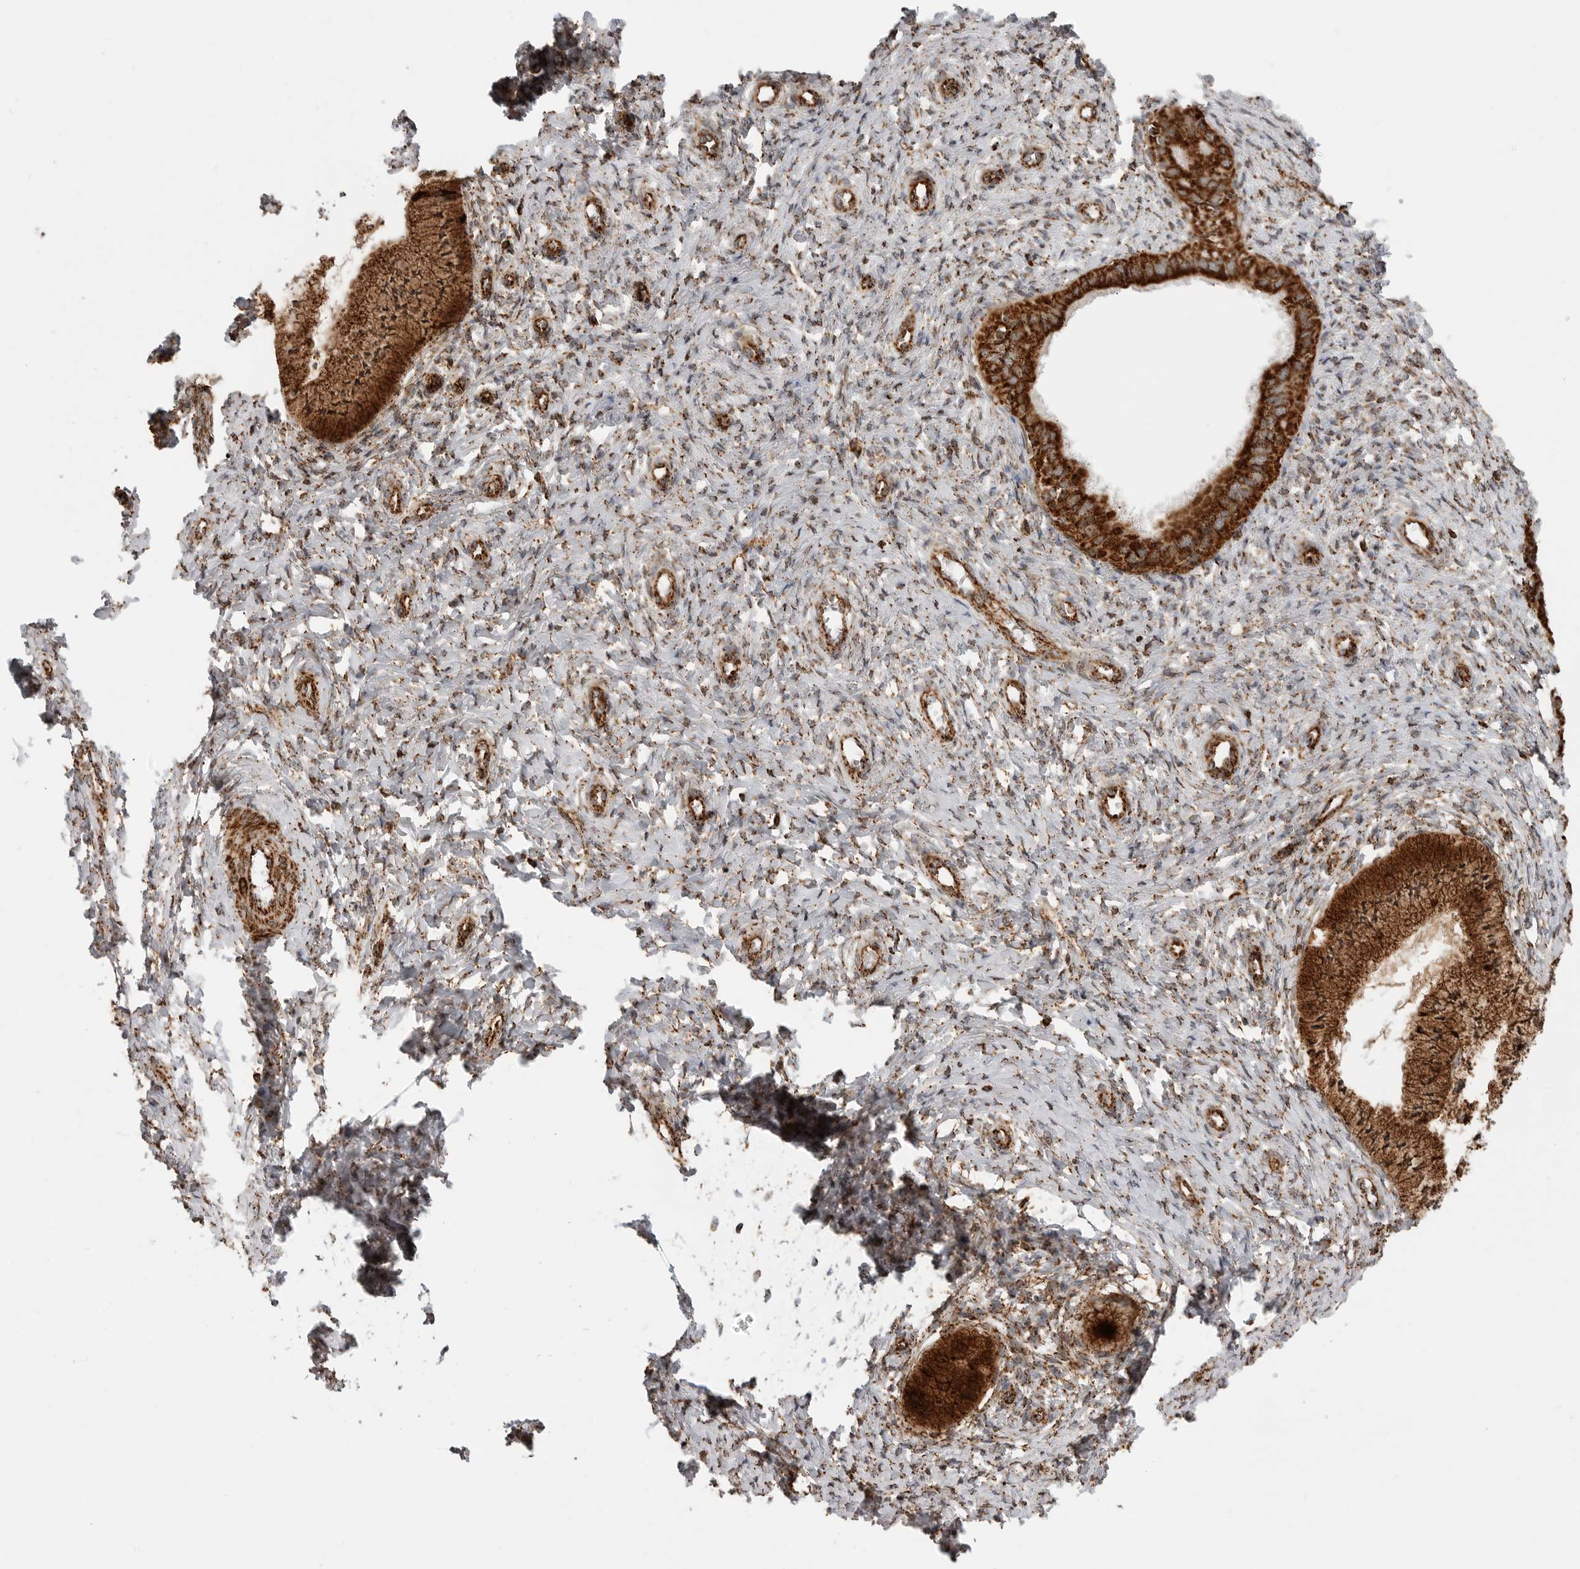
{"staining": {"intensity": "strong", "quantity": ">75%", "location": "cytoplasmic/membranous"}, "tissue": "cervix", "cell_type": "Glandular cells", "image_type": "normal", "snomed": [{"axis": "morphology", "description": "Normal tissue, NOS"}, {"axis": "topography", "description": "Cervix"}], "caption": "A high-resolution micrograph shows immunohistochemistry staining of benign cervix, which reveals strong cytoplasmic/membranous staining in about >75% of glandular cells.", "gene": "BMP2K", "patient": {"sex": "female", "age": 36}}